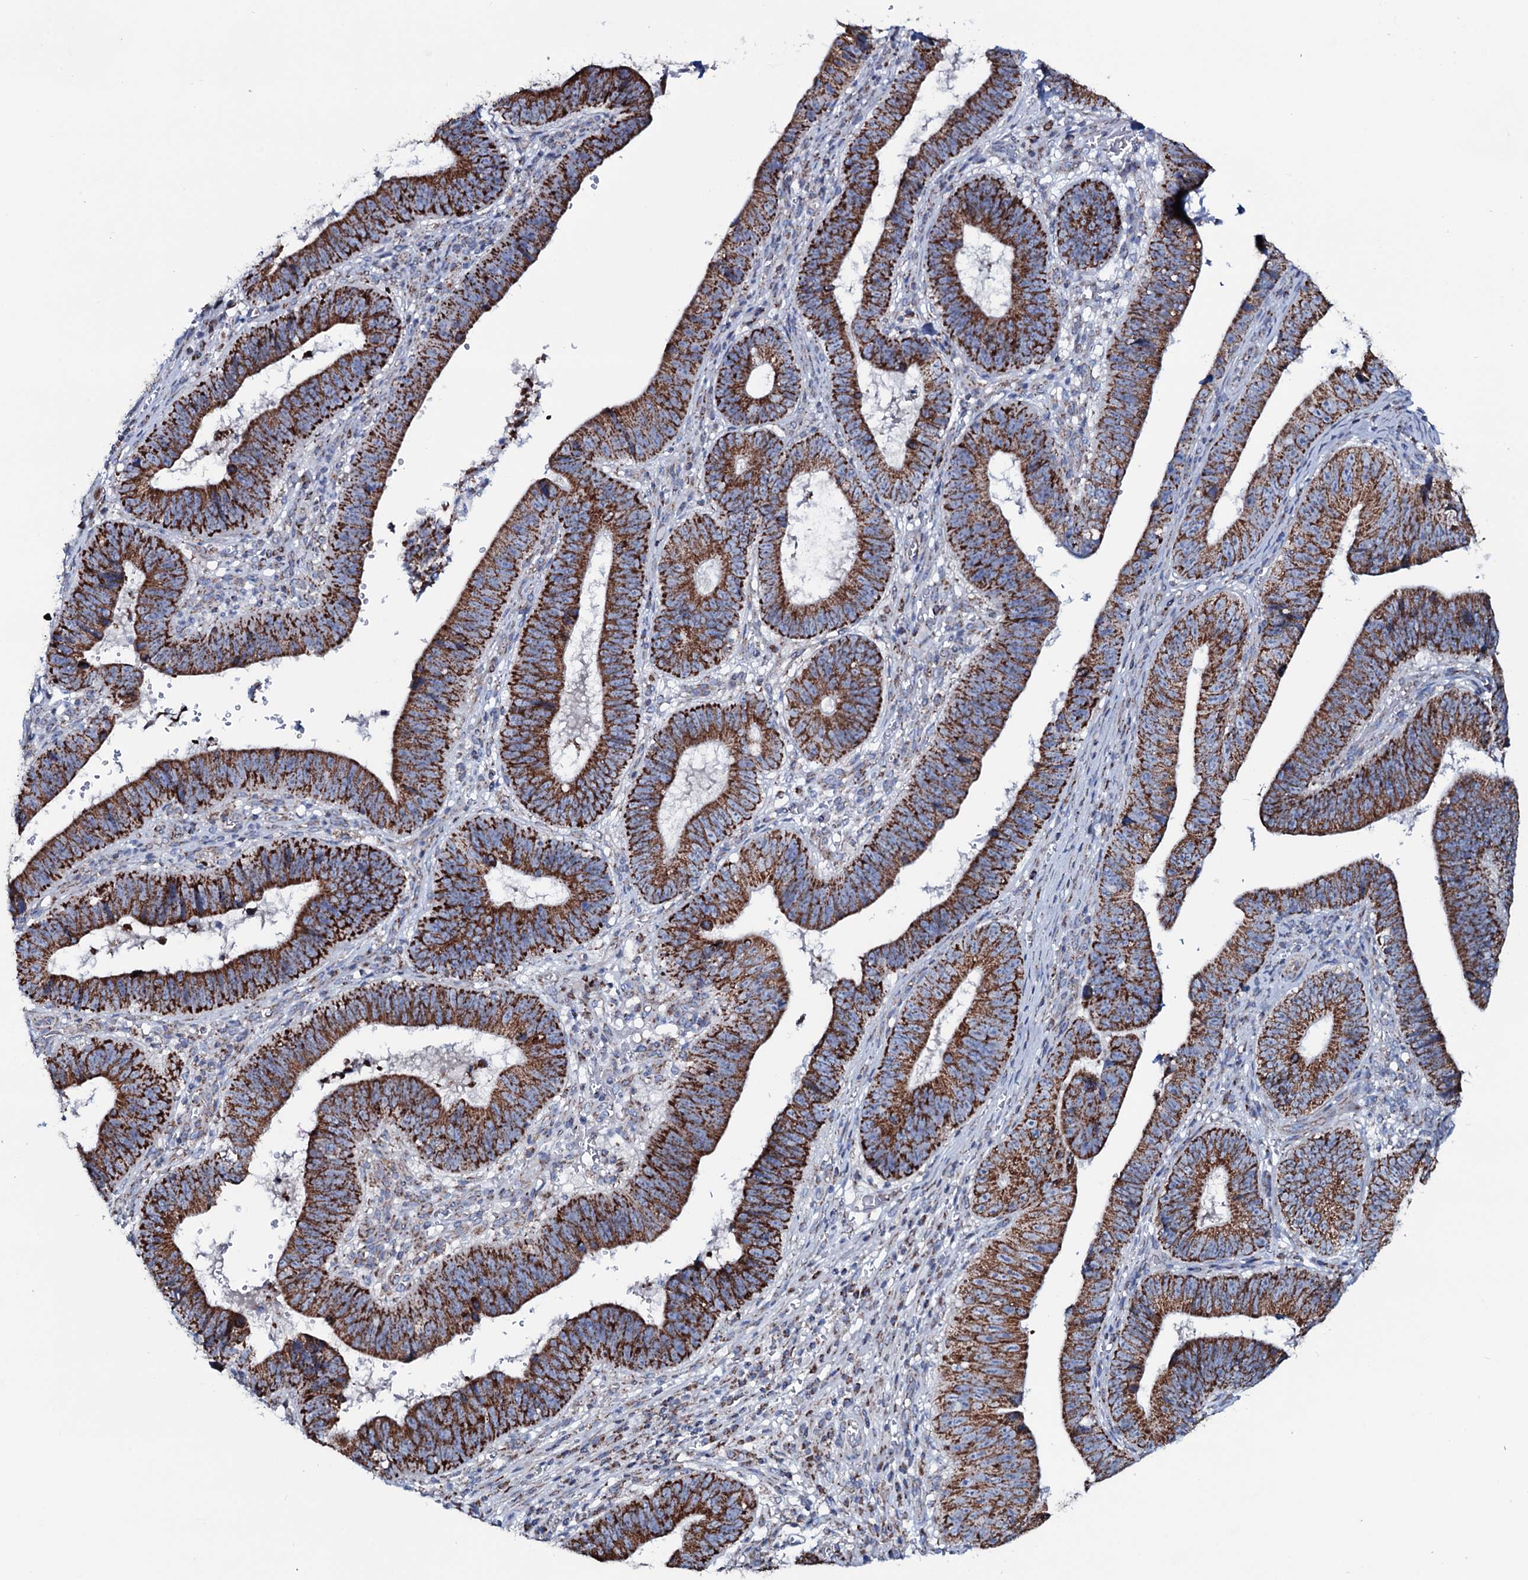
{"staining": {"intensity": "strong", "quantity": ">75%", "location": "cytoplasmic/membranous"}, "tissue": "stomach cancer", "cell_type": "Tumor cells", "image_type": "cancer", "snomed": [{"axis": "morphology", "description": "Adenocarcinoma, NOS"}, {"axis": "topography", "description": "Stomach"}], "caption": "IHC staining of adenocarcinoma (stomach), which demonstrates high levels of strong cytoplasmic/membranous expression in approximately >75% of tumor cells indicating strong cytoplasmic/membranous protein positivity. The staining was performed using DAB (brown) for protein detection and nuclei were counterstained in hematoxylin (blue).", "gene": "MRPS35", "patient": {"sex": "male", "age": 59}}